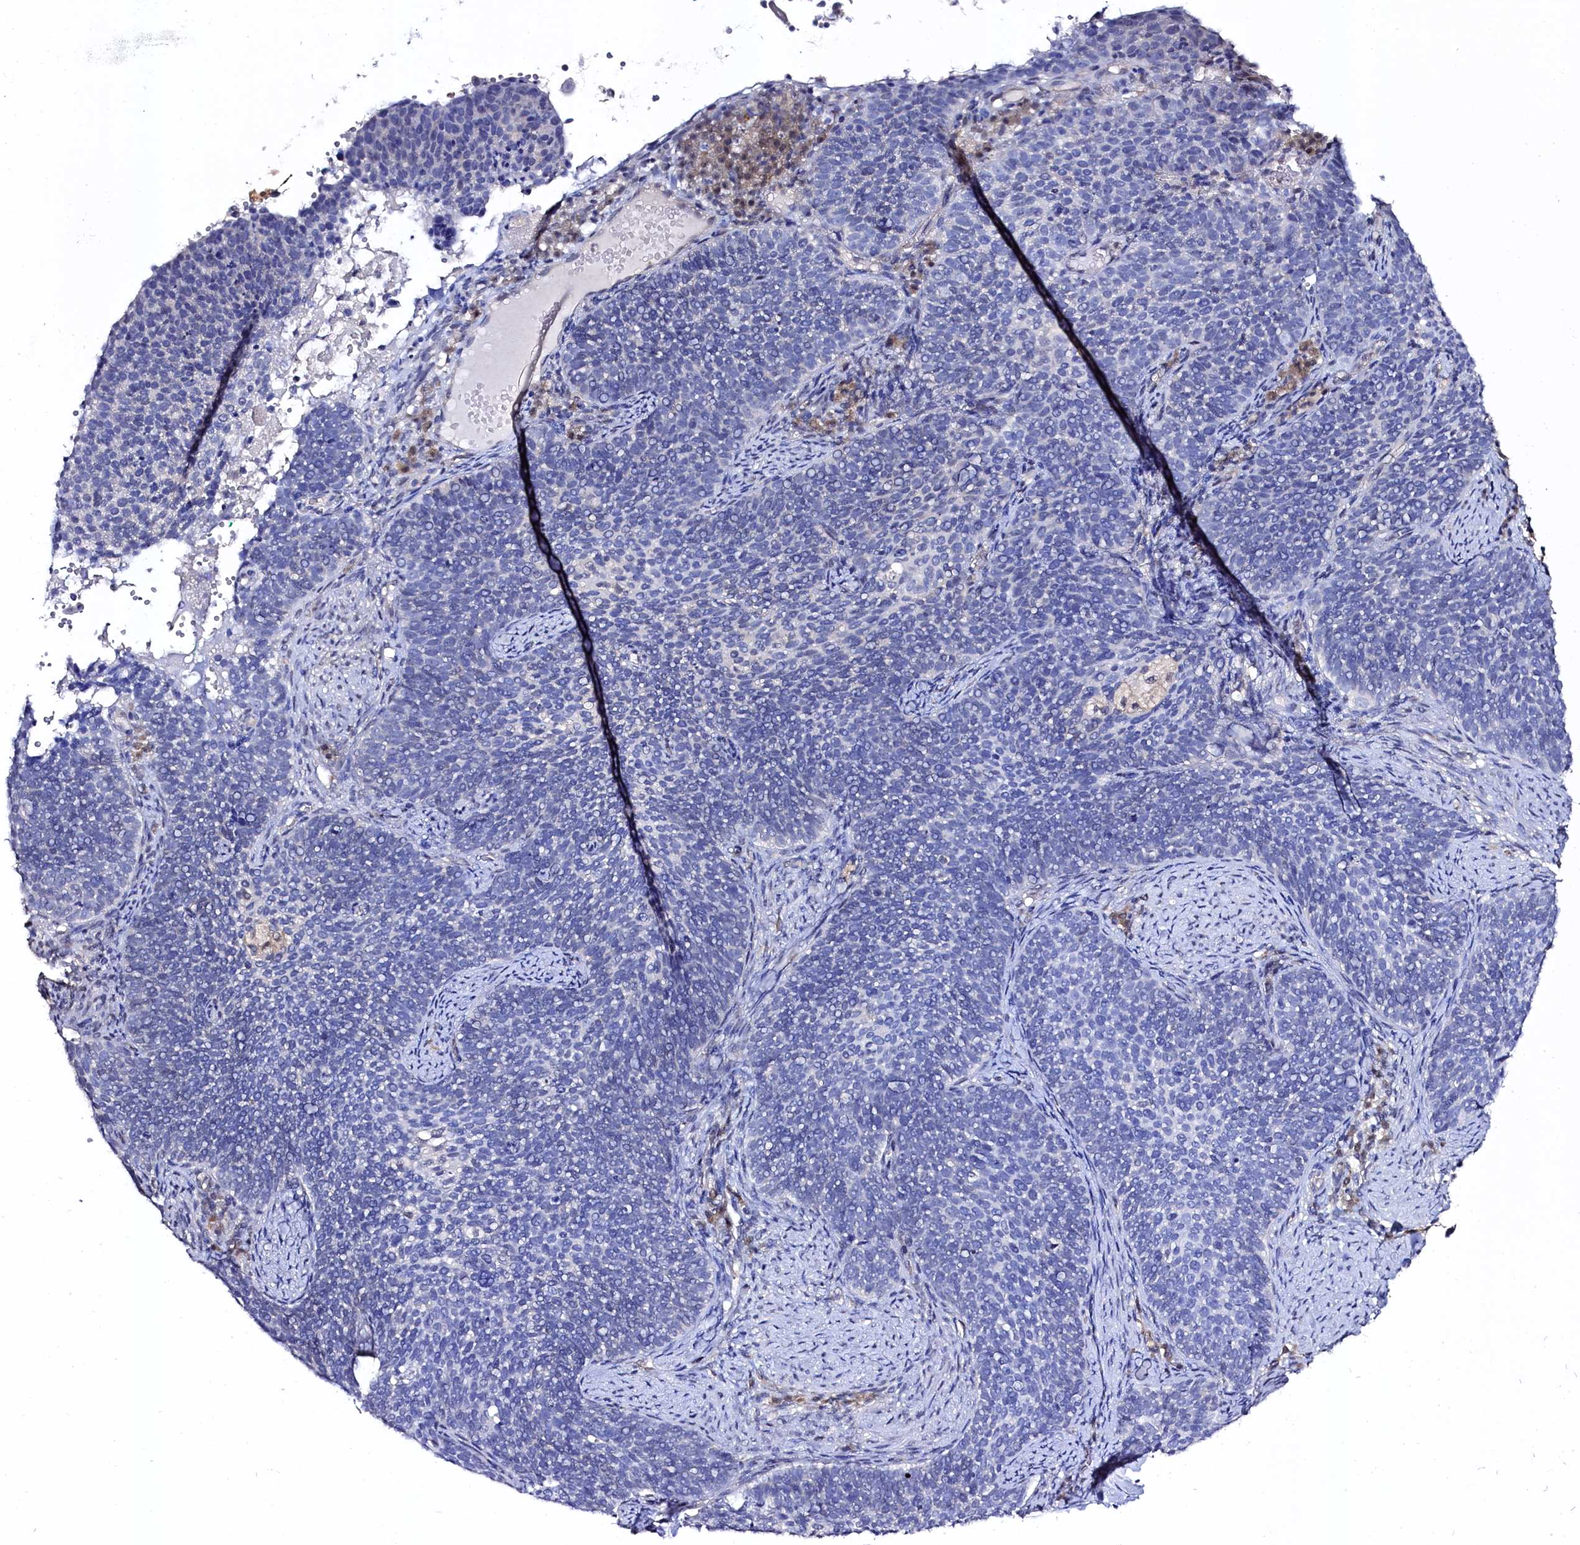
{"staining": {"intensity": "negative", "quantity": "none", "location": "none"}, "tissue": "cervical cancer", "cell_type": "Tumor cells", "image_type": "cancer", "snomed": [{"axis": "morphology", "description": "Normal tissue, NOS"}, {"axis": "morphology", "description": "Squamous cell carcinoma, NOS"}, {"axis": "topography", "description": "Cervix"}], "caption": "There is no significant expression in tumor cells of cervical cancer (squamous cell carcinoma).", "gene": "C11orf54", "patient": {"sex": "female", "age": 39}}